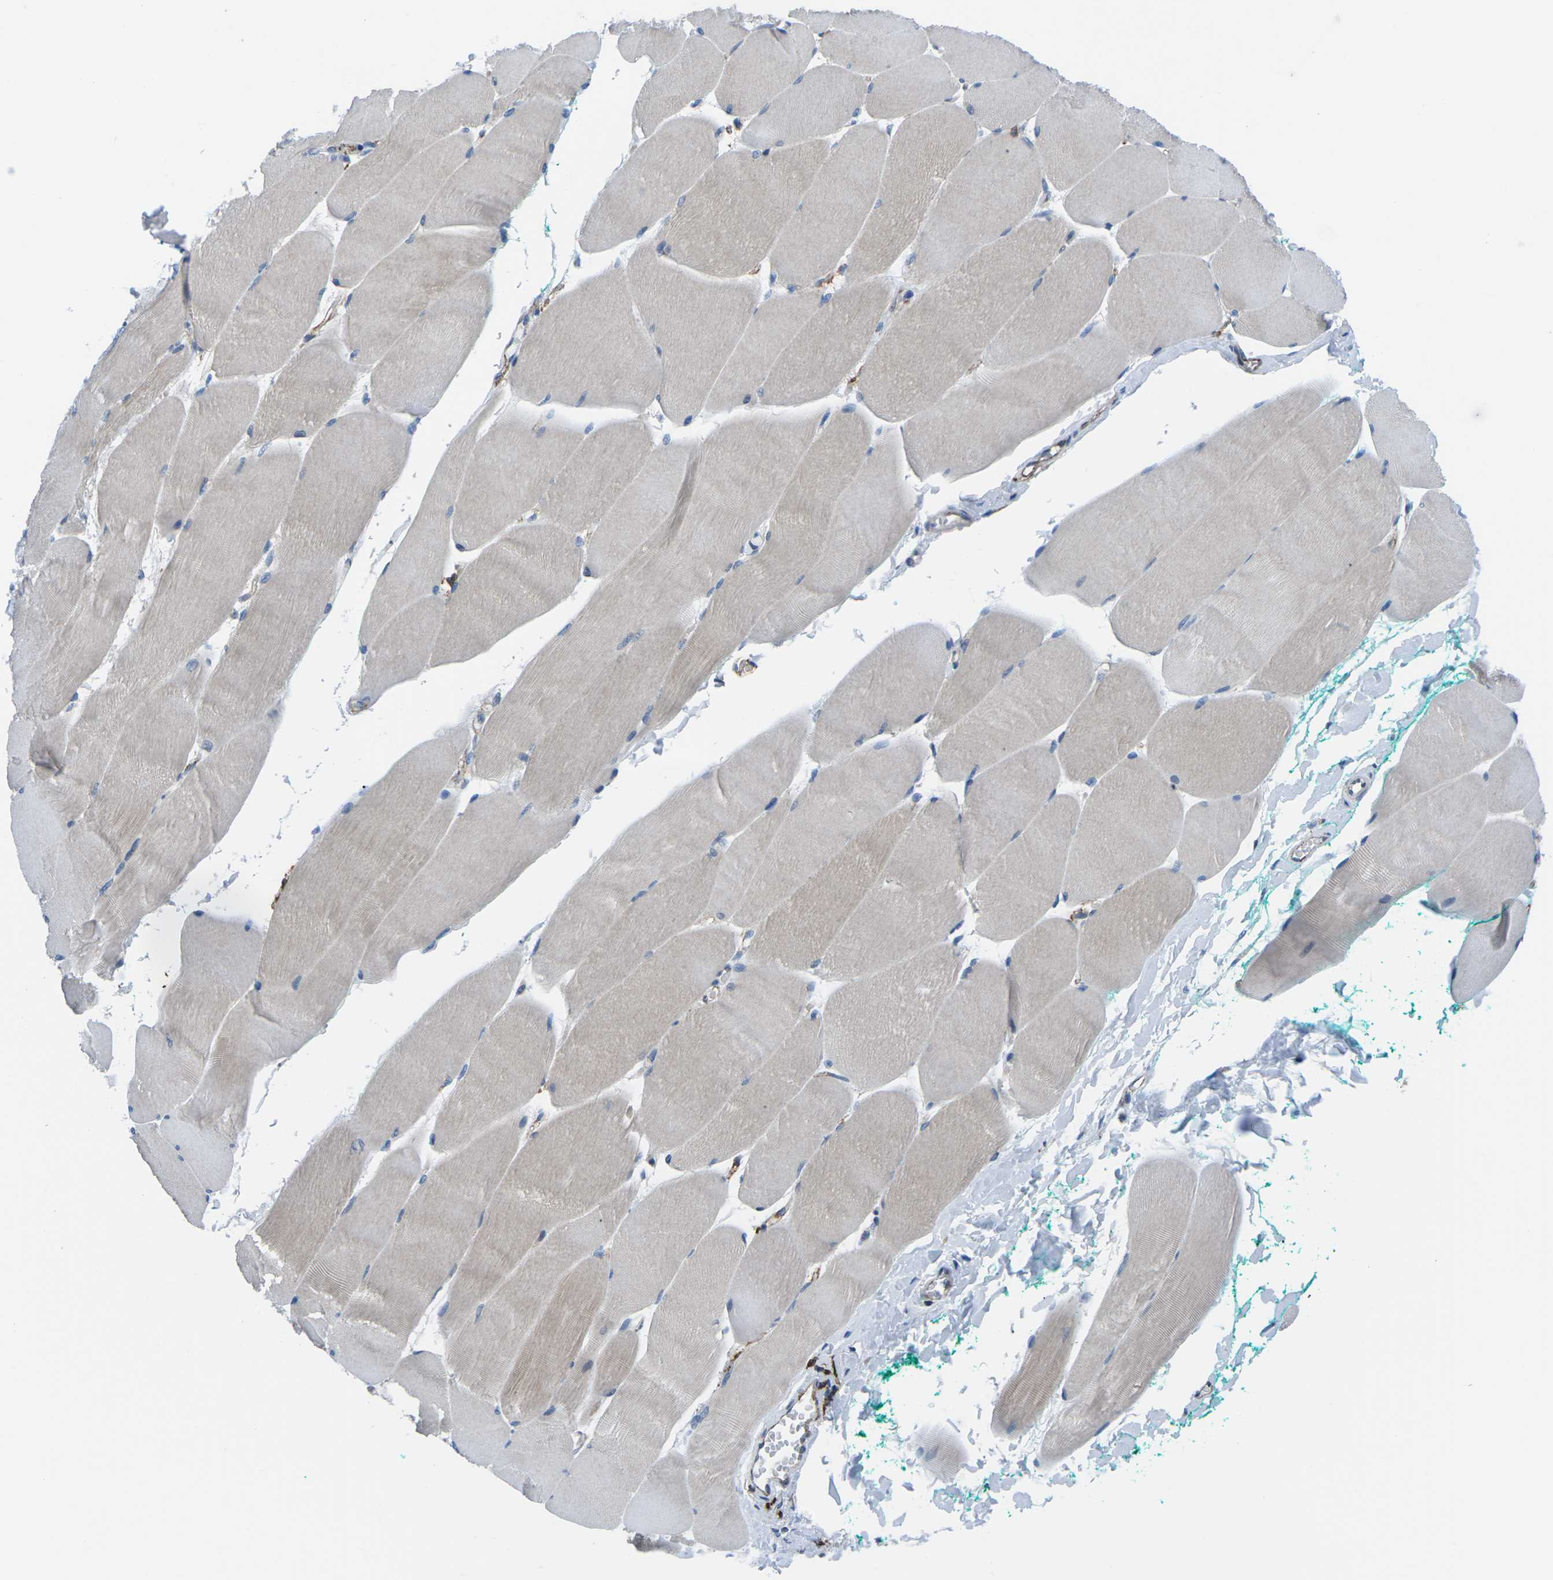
{"staining": {"intensity": "weak", "quantity": "<25%", "location": "cytoplasmic/membranous"}, "tissue": "skeletal muscle", "cell_type": "Myocytes", "image_type": "normal", "snomed": [{"axis": "morphology", "description": "Normal tissue, NOS"}, {"axis": "morphology", "description": "Squamous cell carcinoma, NOS"}, {"axis": "topography", "description": "Skeletal muscle"}], "caption": "There is no significant positivity in myocytes of skeletal muscle. (Immunohistochemistry, brightfield microscopy, high magnification).", "gene": "PTPN1", "patient": {"sex": "male", "age": 51}}